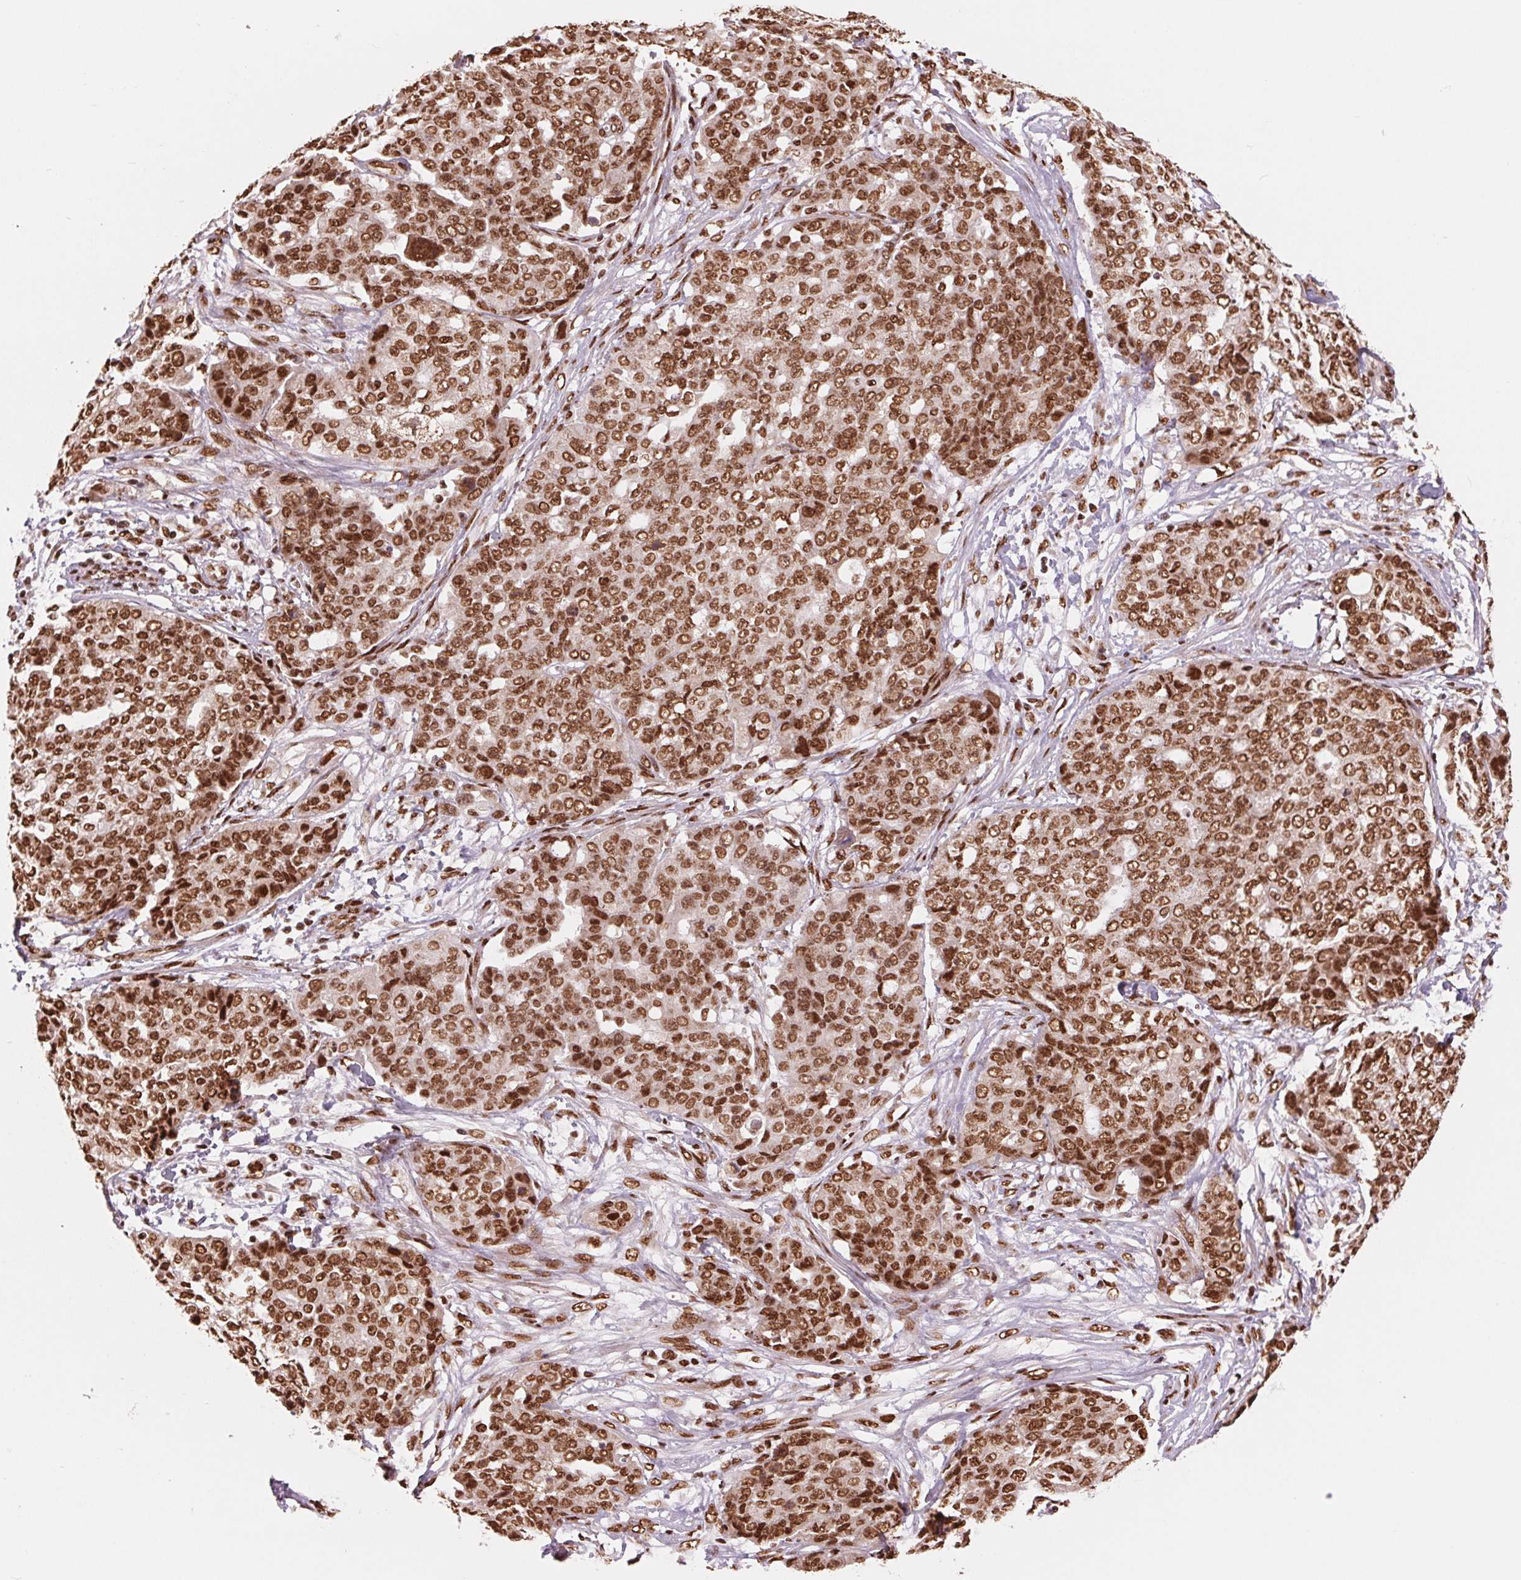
{"staining": {"intensity": "strong", "quantity": ">75%", "location": "nuclear"}, "tissue": "ovarian cancer", "cell_type": "Tumor cells", "image_type": "cancer", "snomed": [{"axis": "morphology", "description": "Cystadenocarcinoma, serous, NOS"}, {"axis": "topography", "description": "Soft tissue"}, {"axis": "topography", "description": "Ovary"}], "caption": "A histopathology image of ovarian cancer (serous cystadenocarcinoma) stained for a protein displays strong nuclear brown staining in tumor cells. (DAB IHC, brown staining for protein, blue staining for nuclei).", "gene": "TTLL9", "patient": {"sex": "female", "age": 57}}